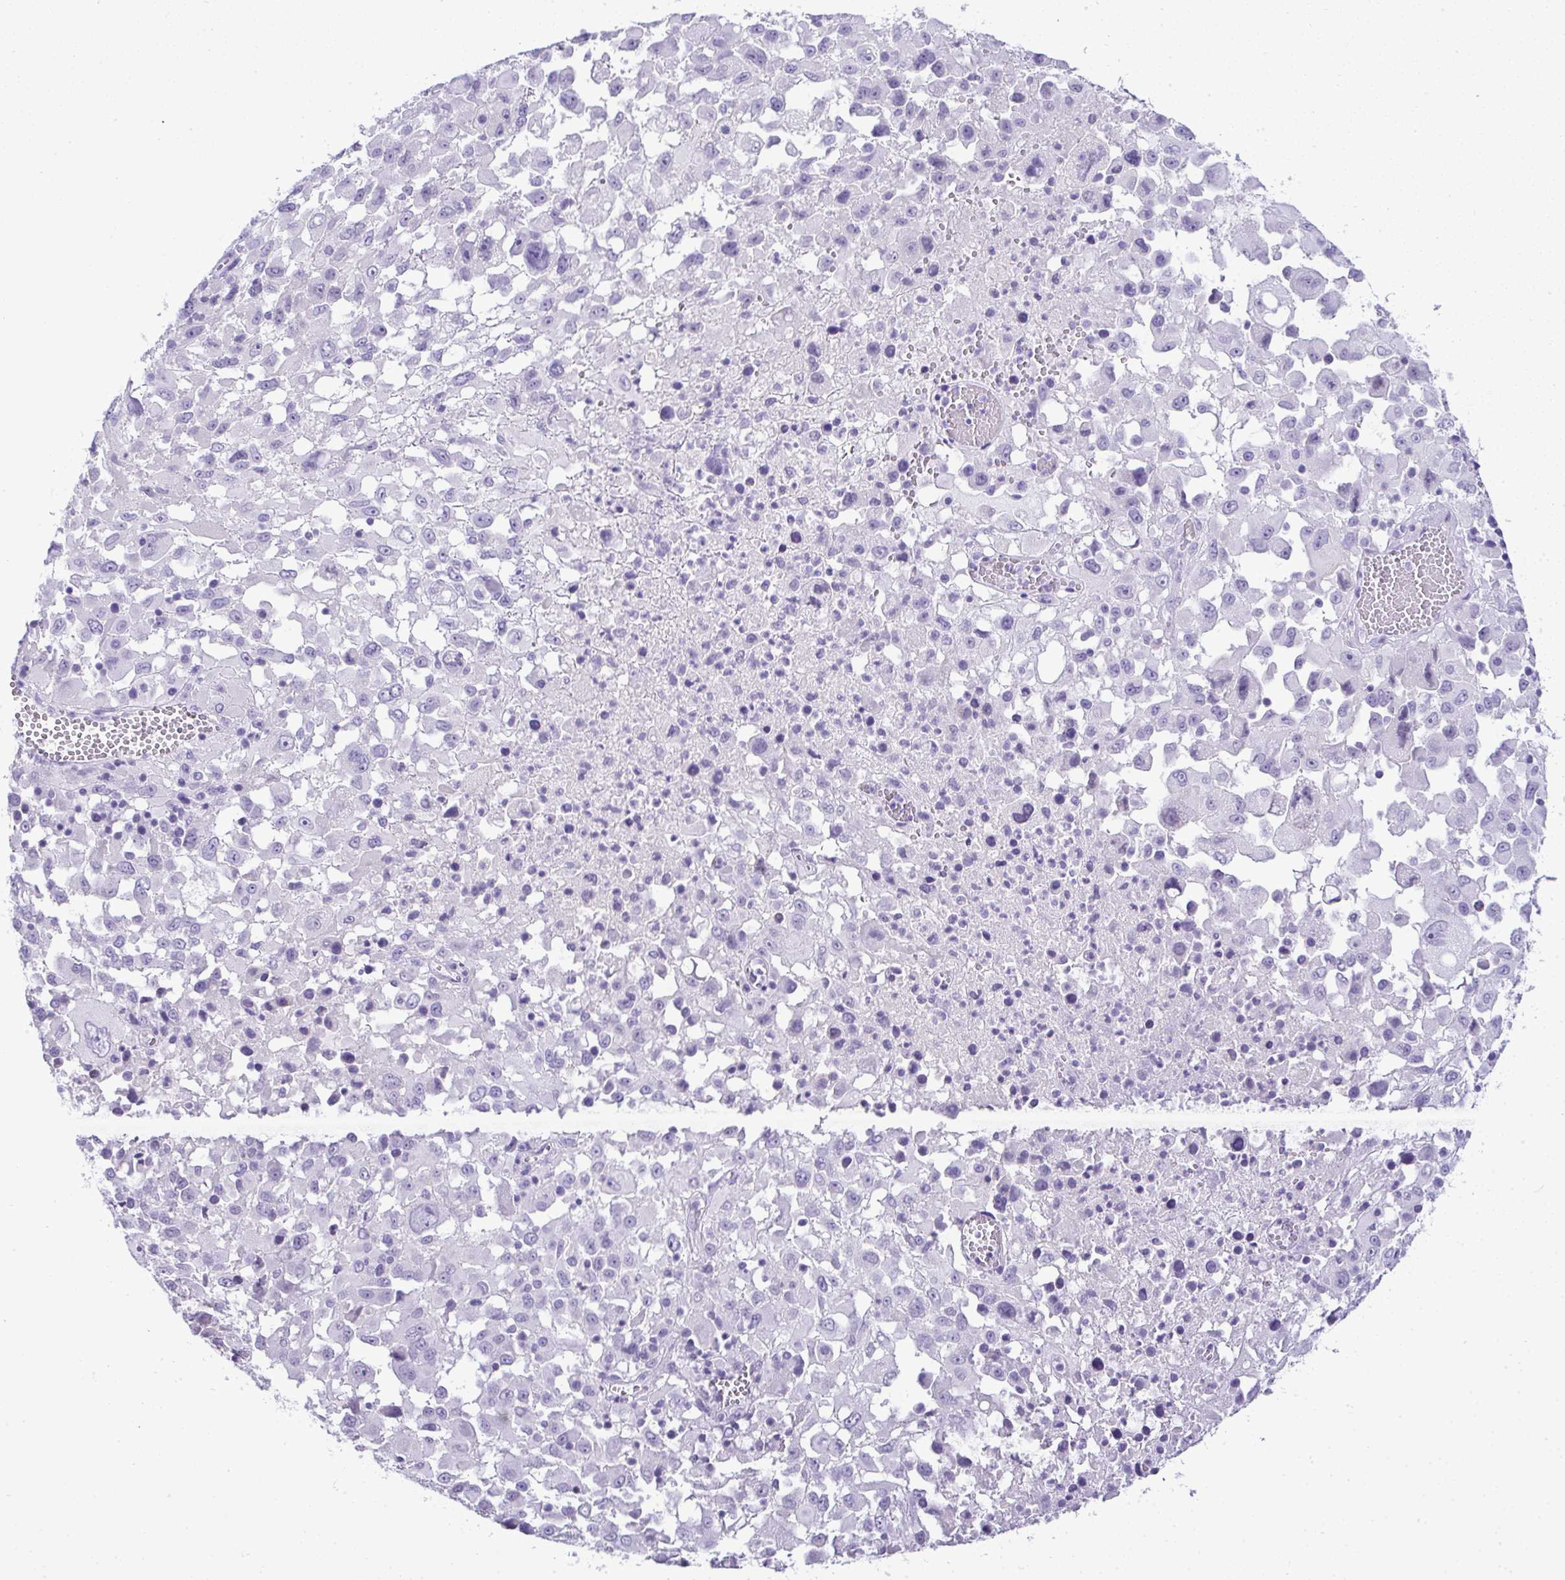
{"staining": {"intensity": "negative", "quantity": "none", "location": "none"}, "tissue": "melanoma", "cell_type": "Tumor cells", "image_type": "cancer", "snomed": [{"axis": "morphology", "description": "Malignant melanoma, Metastatic site"}, {"axis": "topography", "description": "Soft tissue"}], "caption": "An image of human malignant melanoma (metastatic site) is negative for staining in tumor cells.", "gene": "RNF183", "patient": {"sex": "male", "age": 50}}